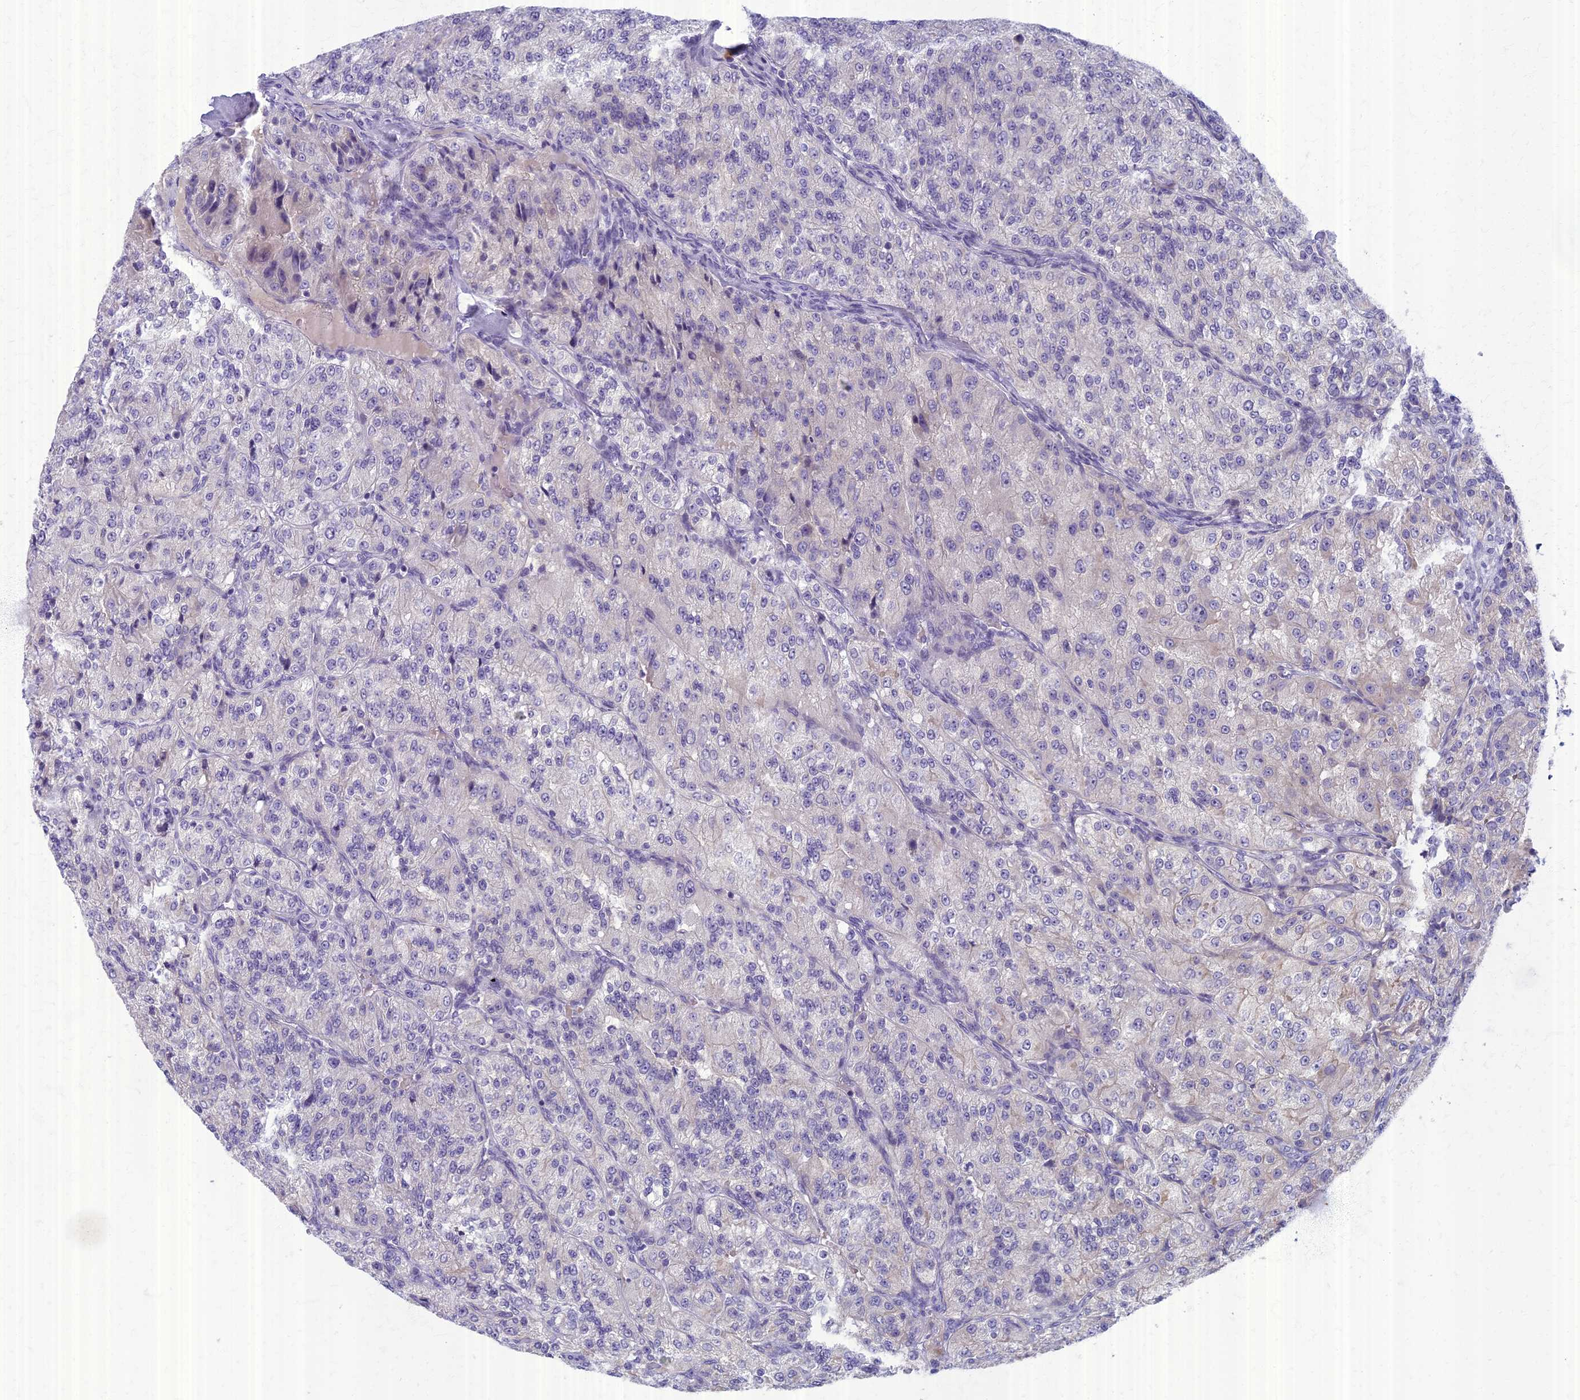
{"staining": {"intensity": "weak", "quantity": "<25%", "location": "cytoplasmic/membranous"}, "tissue": "renal cancer", "cell_type": "Tumor cells", "image_type": "cancer", "snomed": [{"axis": "morphology", "description": "Adenocarcinoma, NOS"}, {"axis": "topography", "description": "Kidney"}], "caption": "Immunohistochemistry (IHC) histopathology image of neoplastic tissue: renal cancer (adenocarcinoma) stained with DAB (3,3'-diaminobenzidine) demonstrates no significant protein staining in tumor cells.", "gene": "AP4E1", "patient": {"sex": "female", "age": 63}}